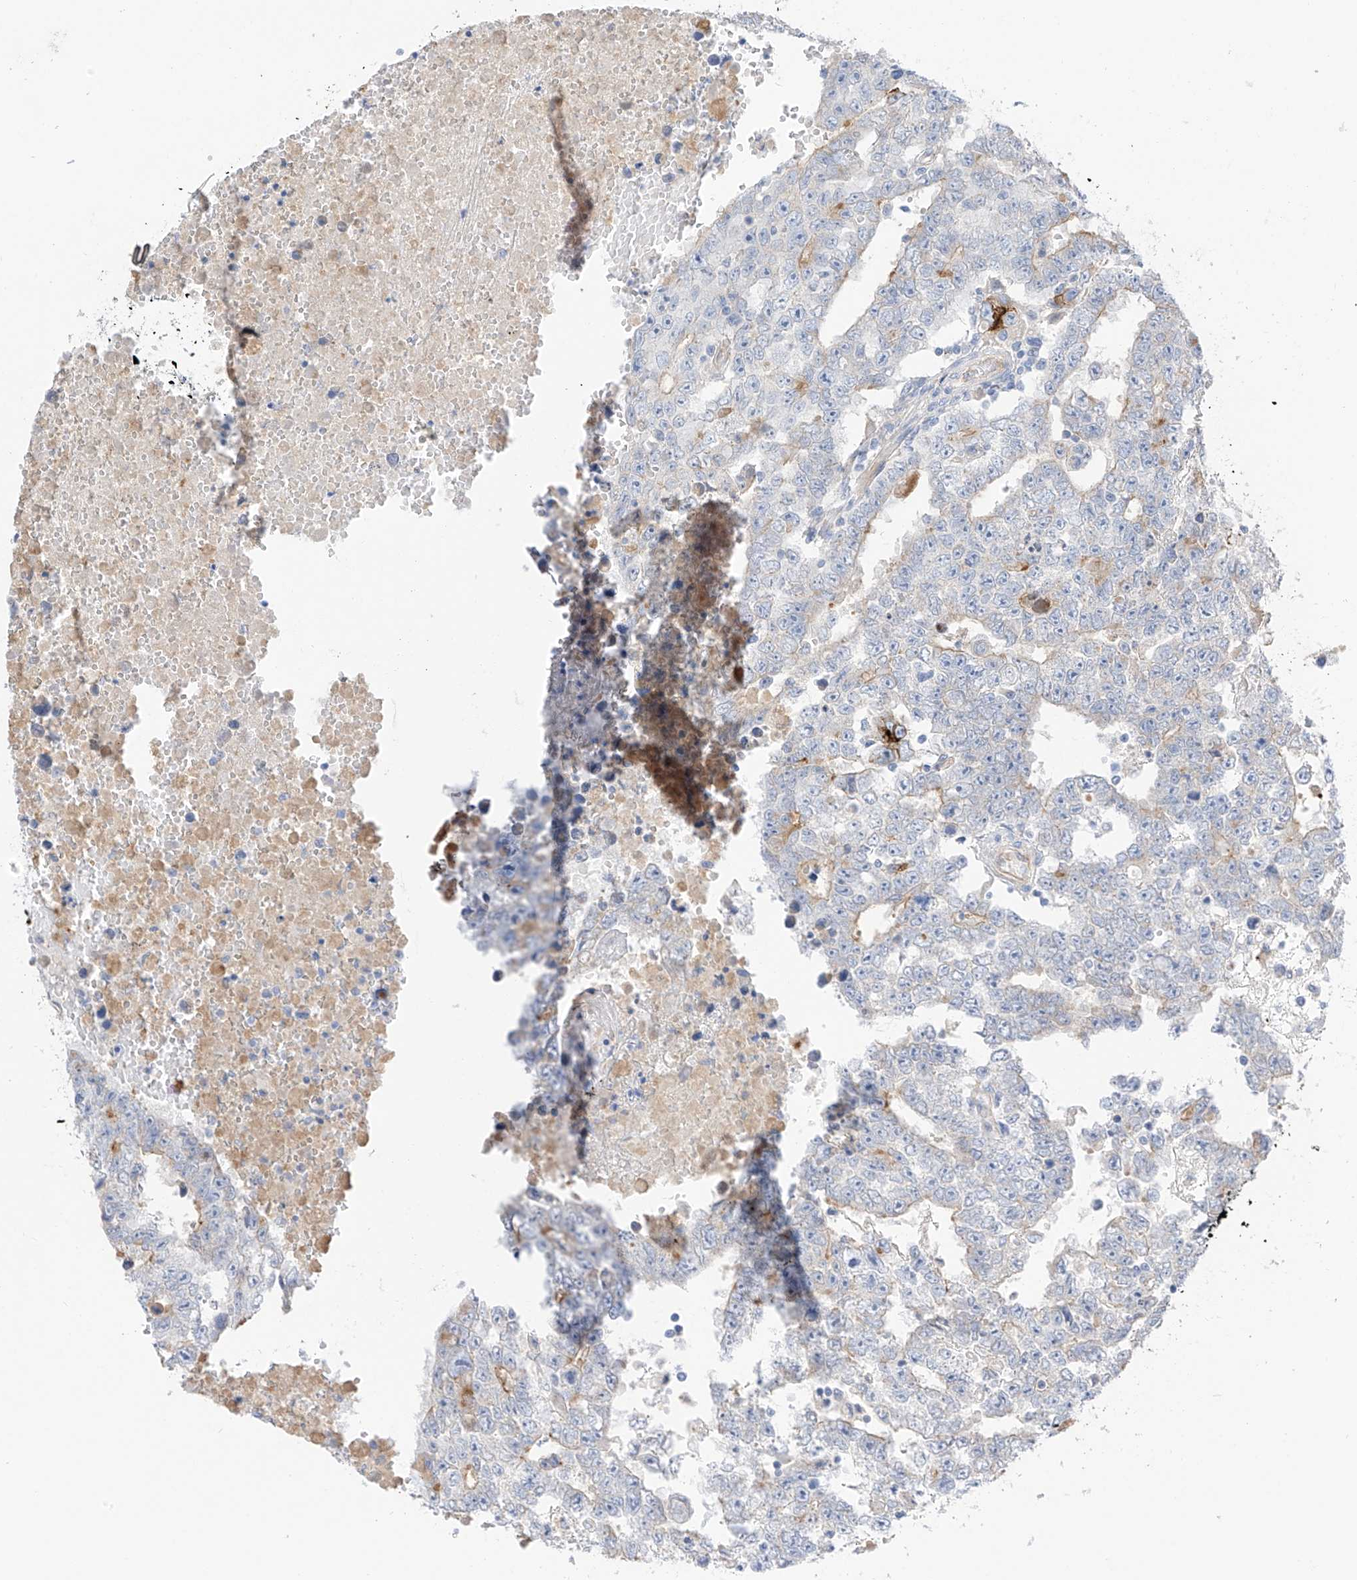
{"staining": {"intensity": "weak", "quantity": "<25%", "location": "cytoplasmic/membranous"}, "tissue": "testis cancer", "cell_type": "Tumor cells", "image_type": "cancer", "snomed": [{"axis": "morphology", "description": "Carcinoma, Embryonal, NOS"}, {"axis": "topography", "description": "Testis"}], "caption": "Tumor cells are negative for protein expression in human testis cancer.", "gene": "ITGA9", "patient": {"sex": "male", "age": 25}}